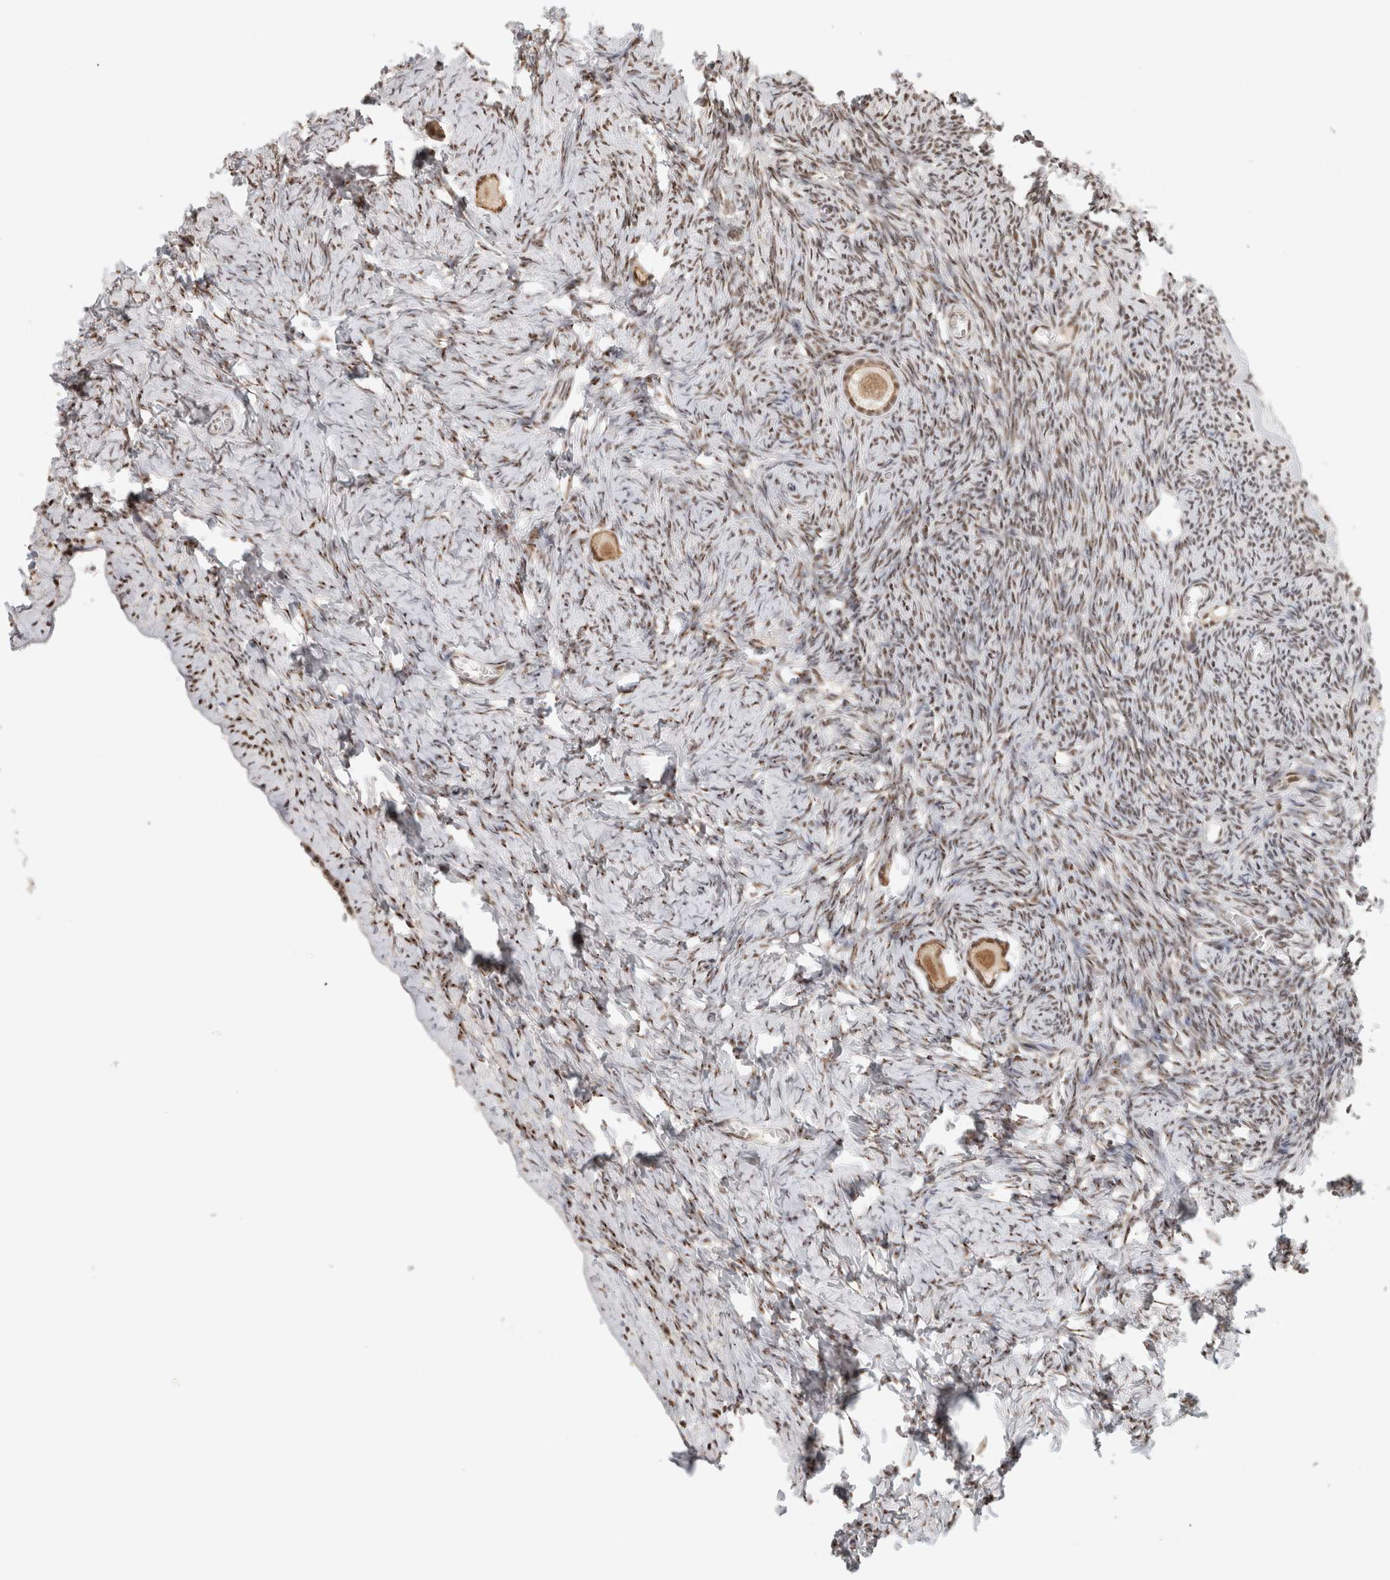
{"staining": {"intensity": "moderate", "quantity": ">75%", "location": "nuclear"}, "tissue": "ovary", "cell_type": "Follicle cells", "image_type": "normal", "snomed": [{"axis": "morphology", "description": "Normal tissue, NOS"}, {"axis": "topography", "description": "Ovary"}], "caption": "Immunohistochemistry (IHC) photomicrograph of benign human ovary stained for a protein (brown), which exhibits medium levels of moderate nuclear staining in about >75% of follicle cells.", "gene": "EBNA1BP2", "patient": {"sex": "female", "age": 27}}